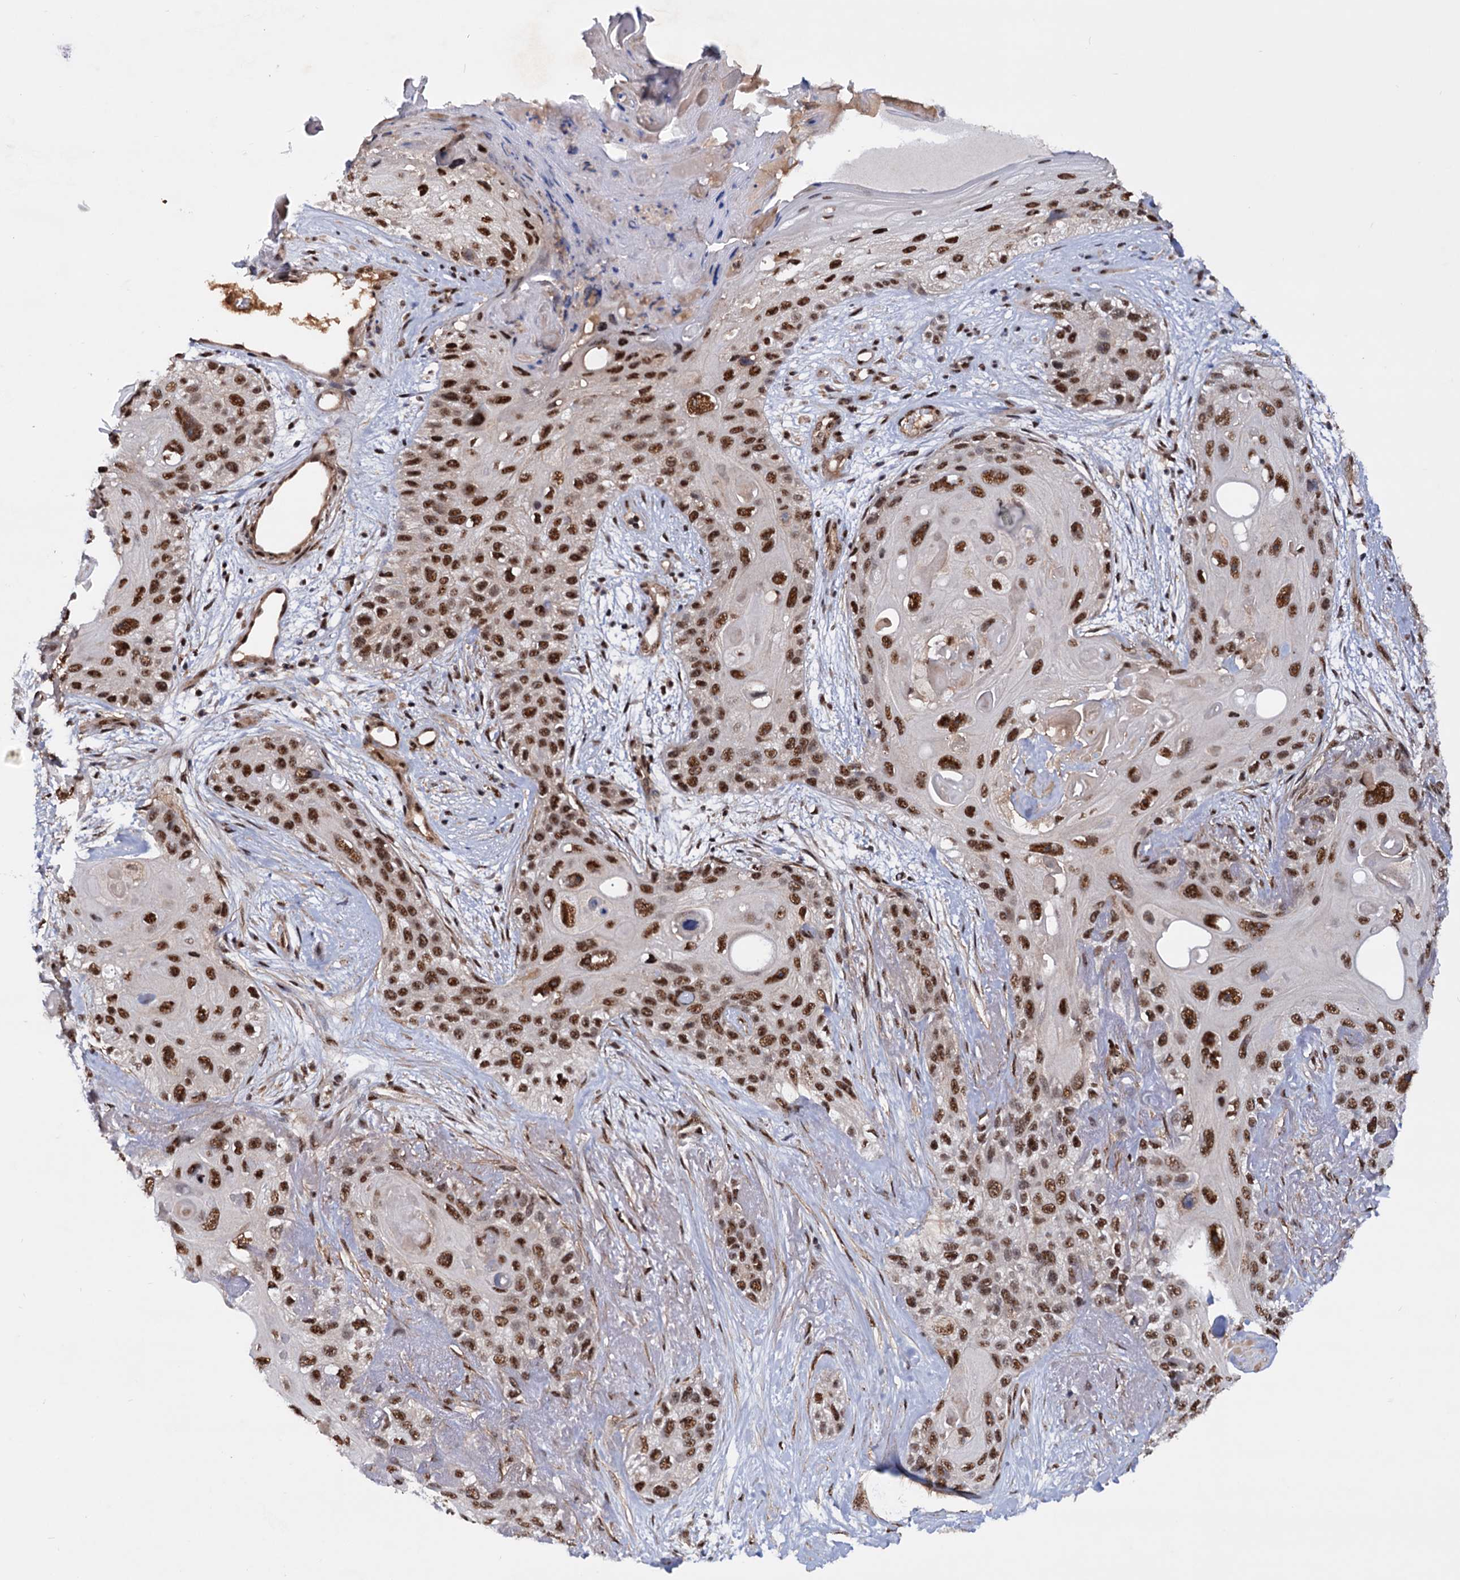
{"staining": {"intensity": "strong", "quantity": ">75%", "location": "nuclear"}, "tissue": "skin cancer", "cell_type": "Tumor cells", "image_type": "cancer", "snomed": [{"axis": "morphology", "description": "Normal tissue, NOS"}, {"axis": "morphology", "description": "Squamous cell carcinoma, NOS"}, {"axis": "topography", "description": "Skin"}], "caption": "Tumor cells display strong nuclear staining in approximately >75% of cells in skin cancer.", "gene": "TBC1D12", "patient": {"sex": "male", "age": 72}}